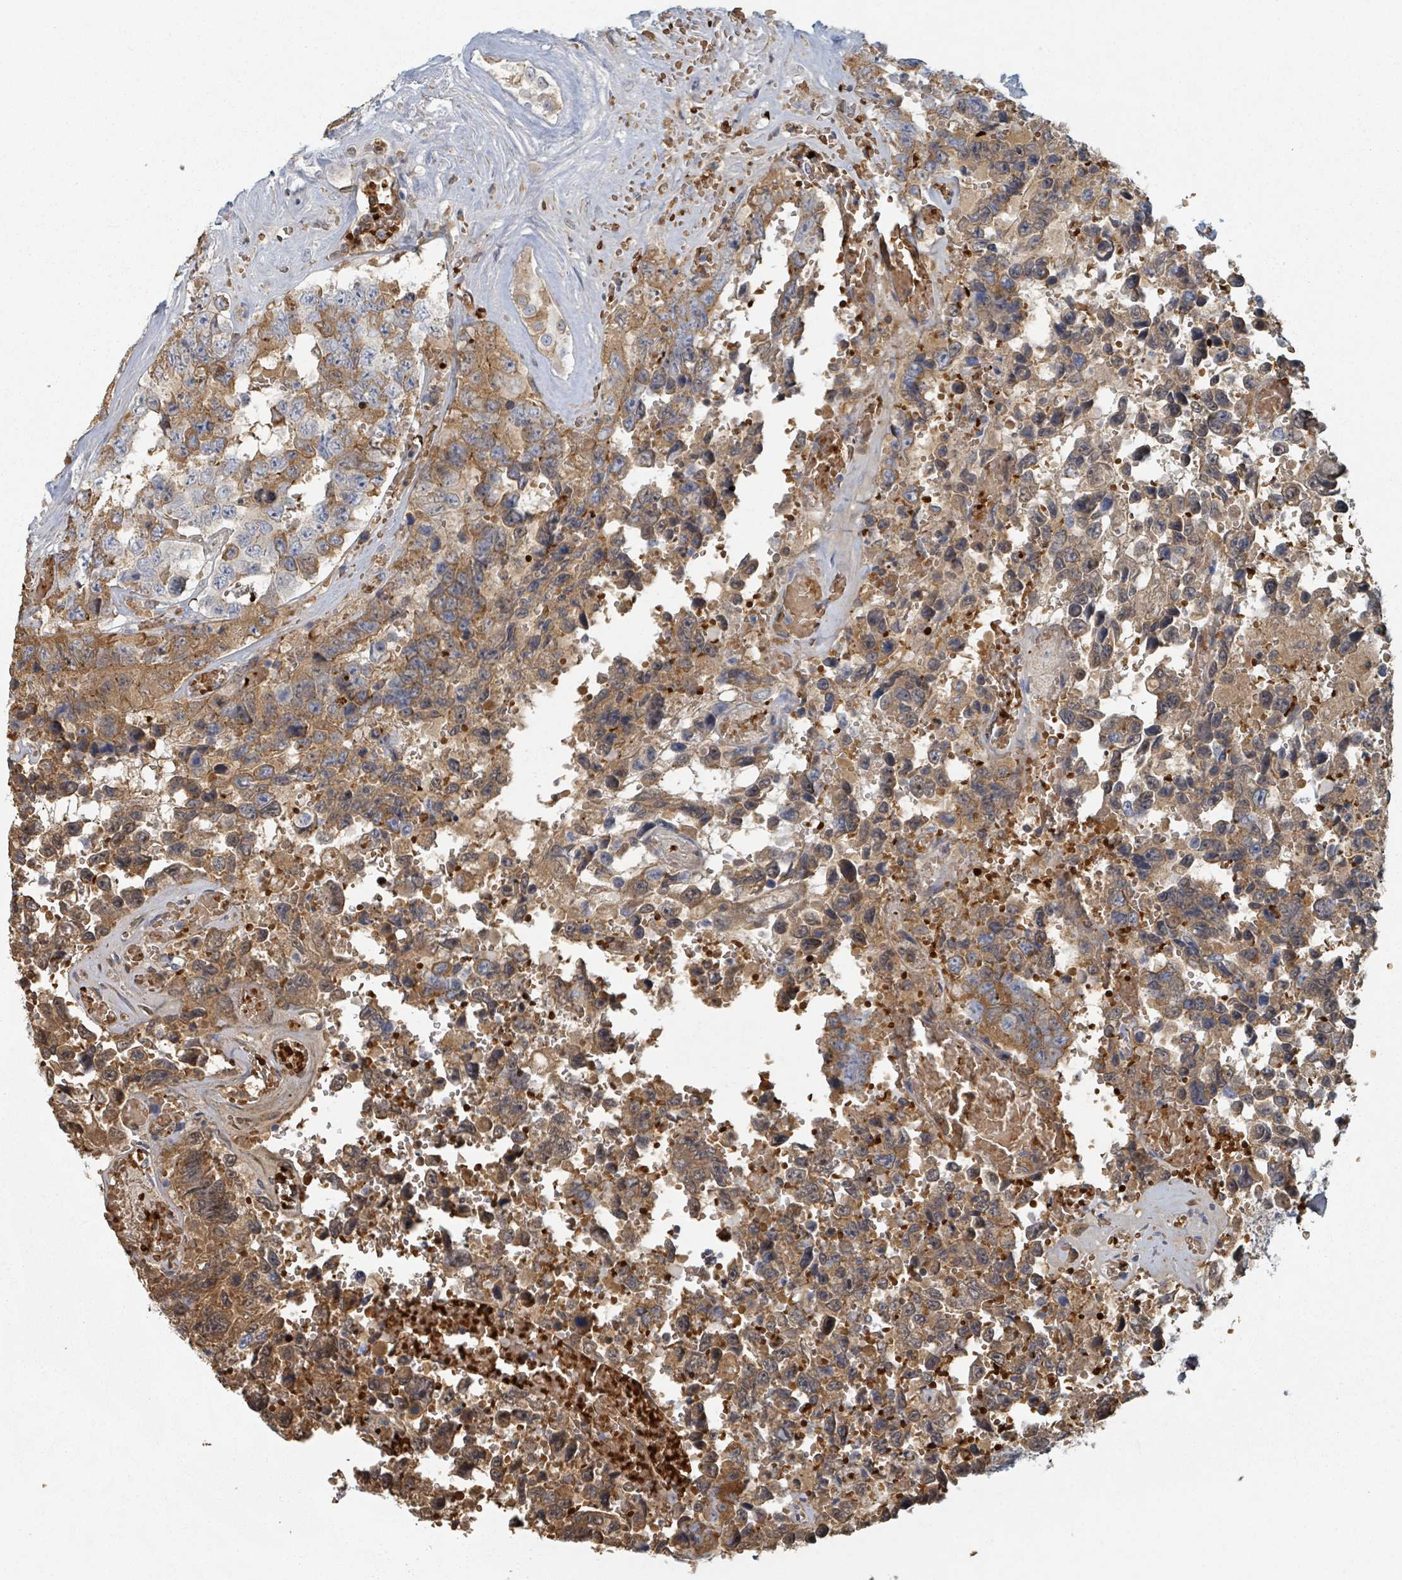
{"staining": {"intensity": "moderate", "quantity": ">75%", "location": "cytoplasmic/membranous"}, "tissue": "testis cancer", "cell_type": "Tumor cells", "image_type": "cancer", "snomed": [{"axis": "morphology", "description": "Normal tissue, NOS"}, {"axis": "morphology", "description": "Carcinoma, Embryonal, NOS"}, {"axis": "topography", "description": "Testis"}, {"axis": "topography", "description": "Epididymis"}], "caption": "Protein staining shows moderate cytoplasmic/membranous positivity in about >75% of tumor cells in testis embryonal carcinoma. (IHC, brightfield microscopy, high magnification).", "gene": "TRPC4AP", "patient": {"sex": "male", "age": 25}}